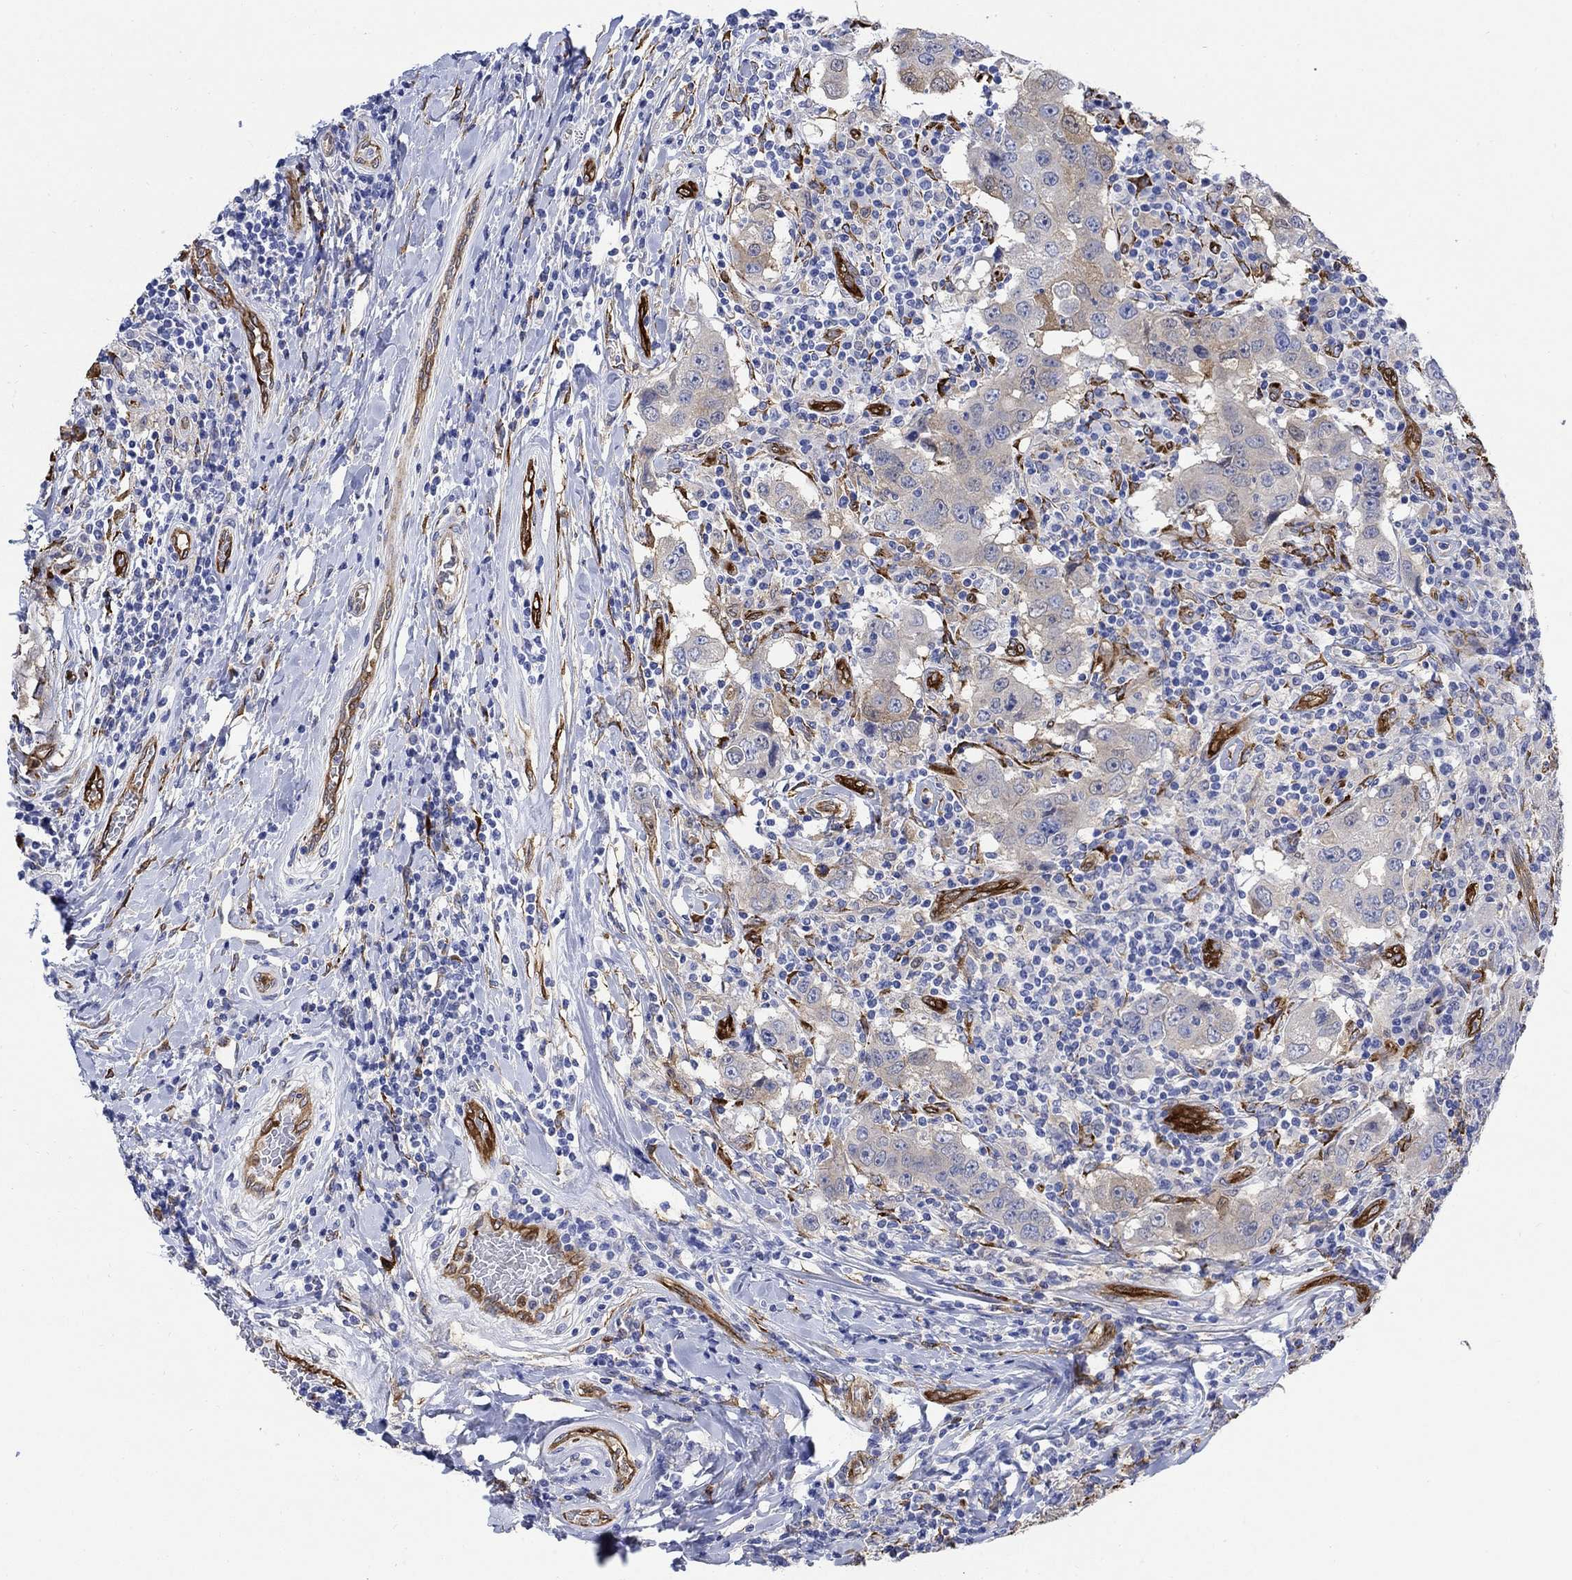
{"staining": {"intensity": "weak", "quantity": "25%-75%", "location": "cytoplasmic/membranous"}, "tissue": "breast cancer", "cell_type": "Tumor cells", "image_type": "cancer", "snomed": [{"axis": "morphology", "description": "Duct carcinoma"}, {"axis": "topography", "description": "Breast"}], "caption": "DAB (3,3'-diaminobenzidine) immunohistochemical staining of human intraductal carcinoma (breast) demonstrates weak cytoplasmic/membranous protein expression in about 25%-75% of tumor cells.", "gene": "TGM2", "patient": {"sex": "female", "age": 27}}